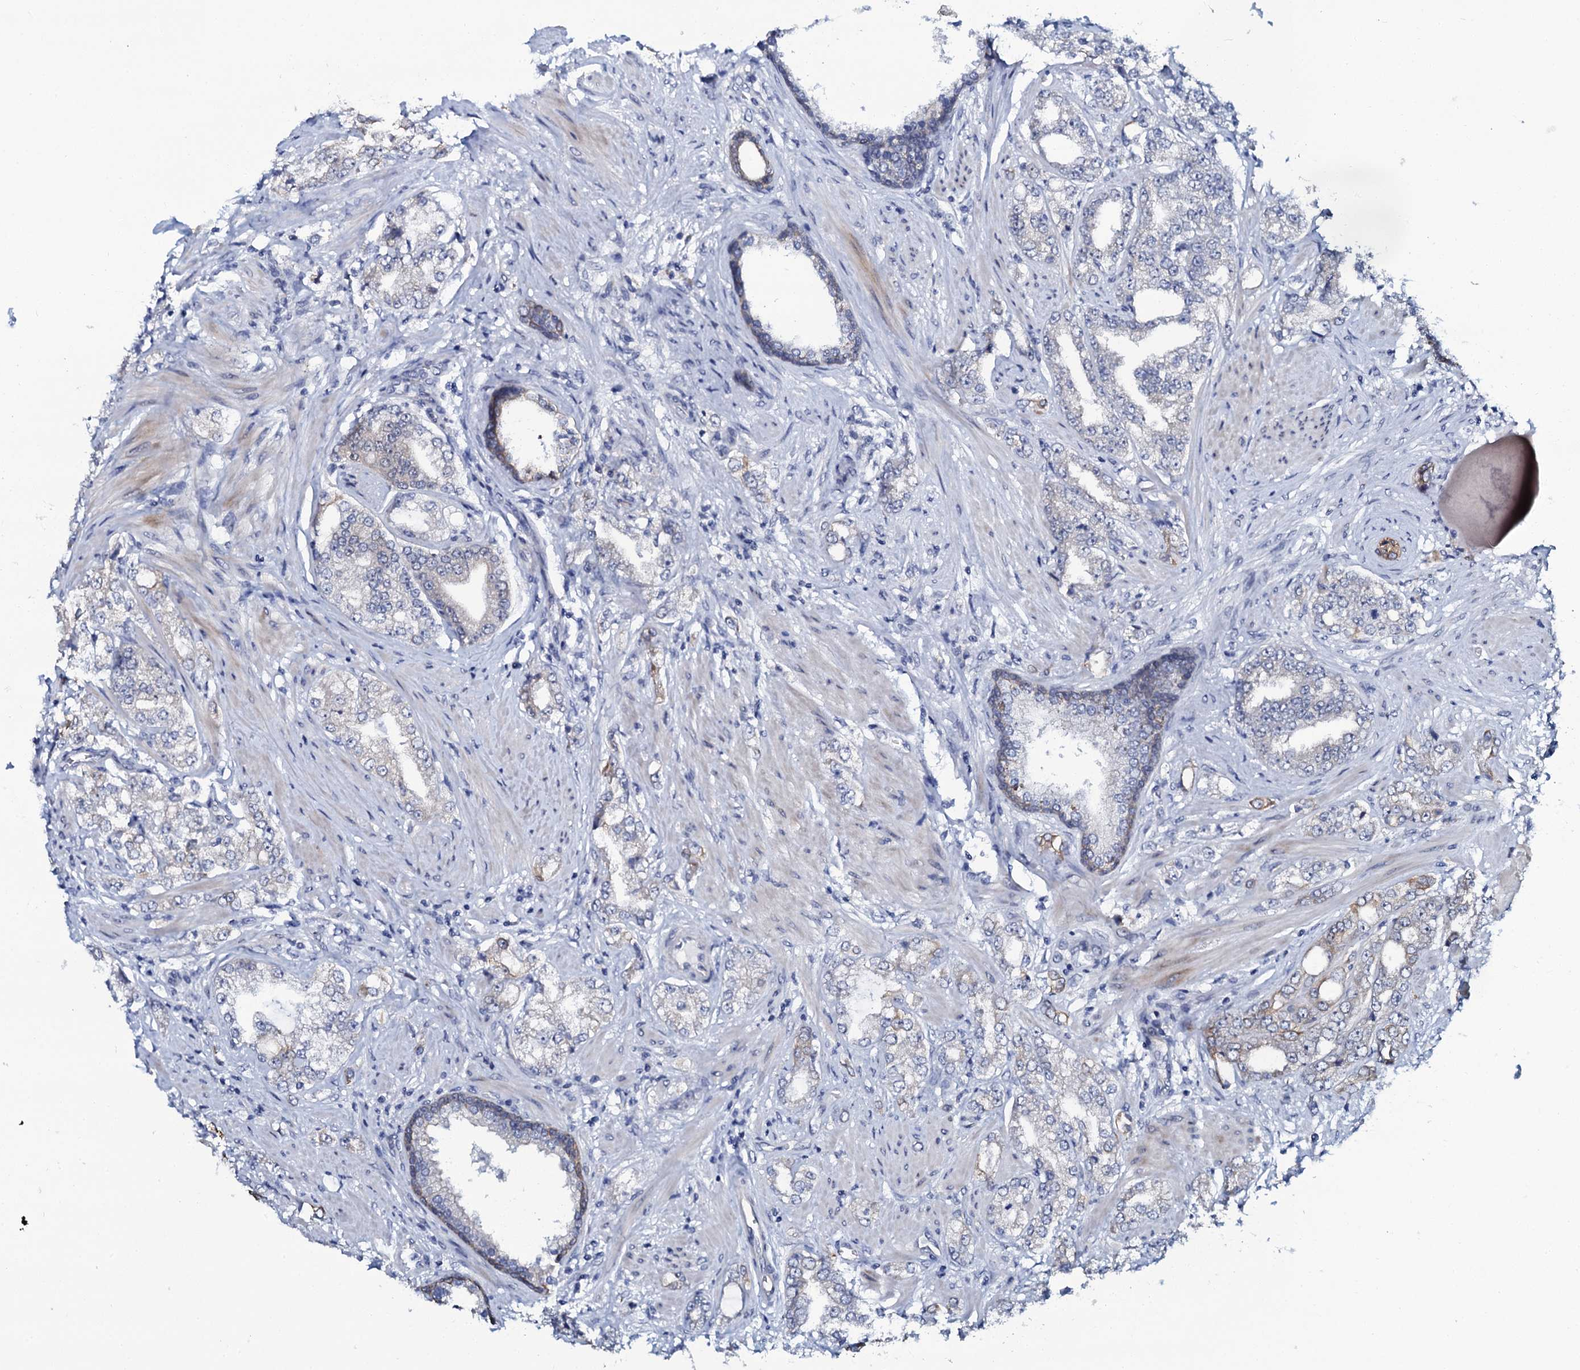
{"staining": {"intensity": "negative", "quantity": "none", "location": "none"}, "tissue": "prostate cancer", "cell_type": "Tumor cells", "image_type": "cancer", "snomed": [{"axis": "morphology", "description": "Adenocarcinoma, High grade"}, {"axis": "topography", "description": "Prostate"}], "caption": "Tumor cells show no significant expression in prostate cancer (adenocarcinoma (high-grade)).", "gene": "C10orf88", "patient": {"sex": "male", "age": 64}}